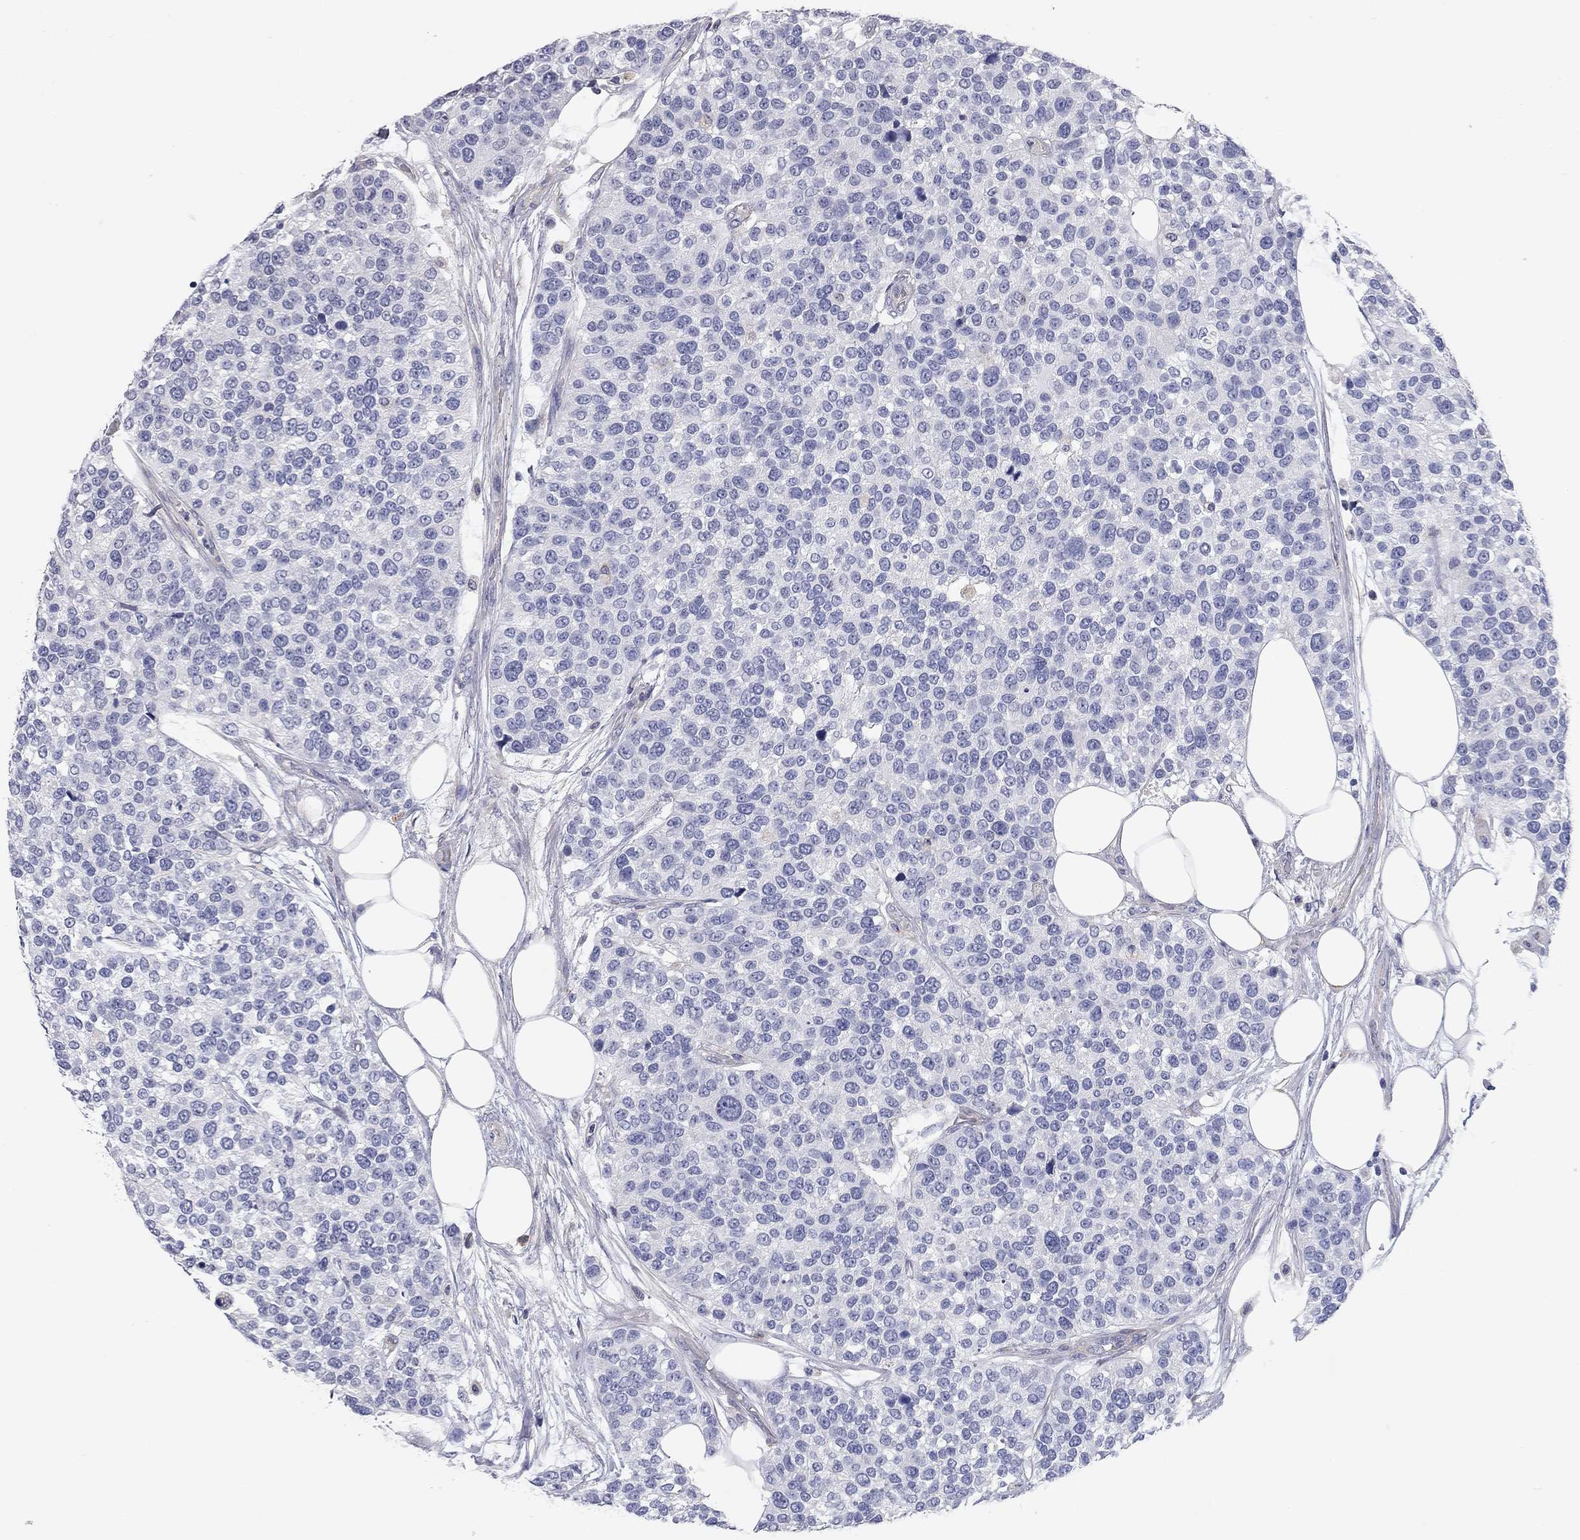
{"staining": {"intensity": "negative", "quantity": "none", "location": "none"}, "tissue": "urothelial cancer", "cell_type": "Tumor cells", "image_type": "cancer", "snomed": [{"axis": "morphology", "description": "Urothelial carcinoma, High grade"}, {"axis": "topography", "description": "Urinary bladder"}], "caption": "Tumor cells show no significant protein positivity in urothelial cancer.", "gene": "C10orf90", "patient": {"sex": "male", "age": 77}}